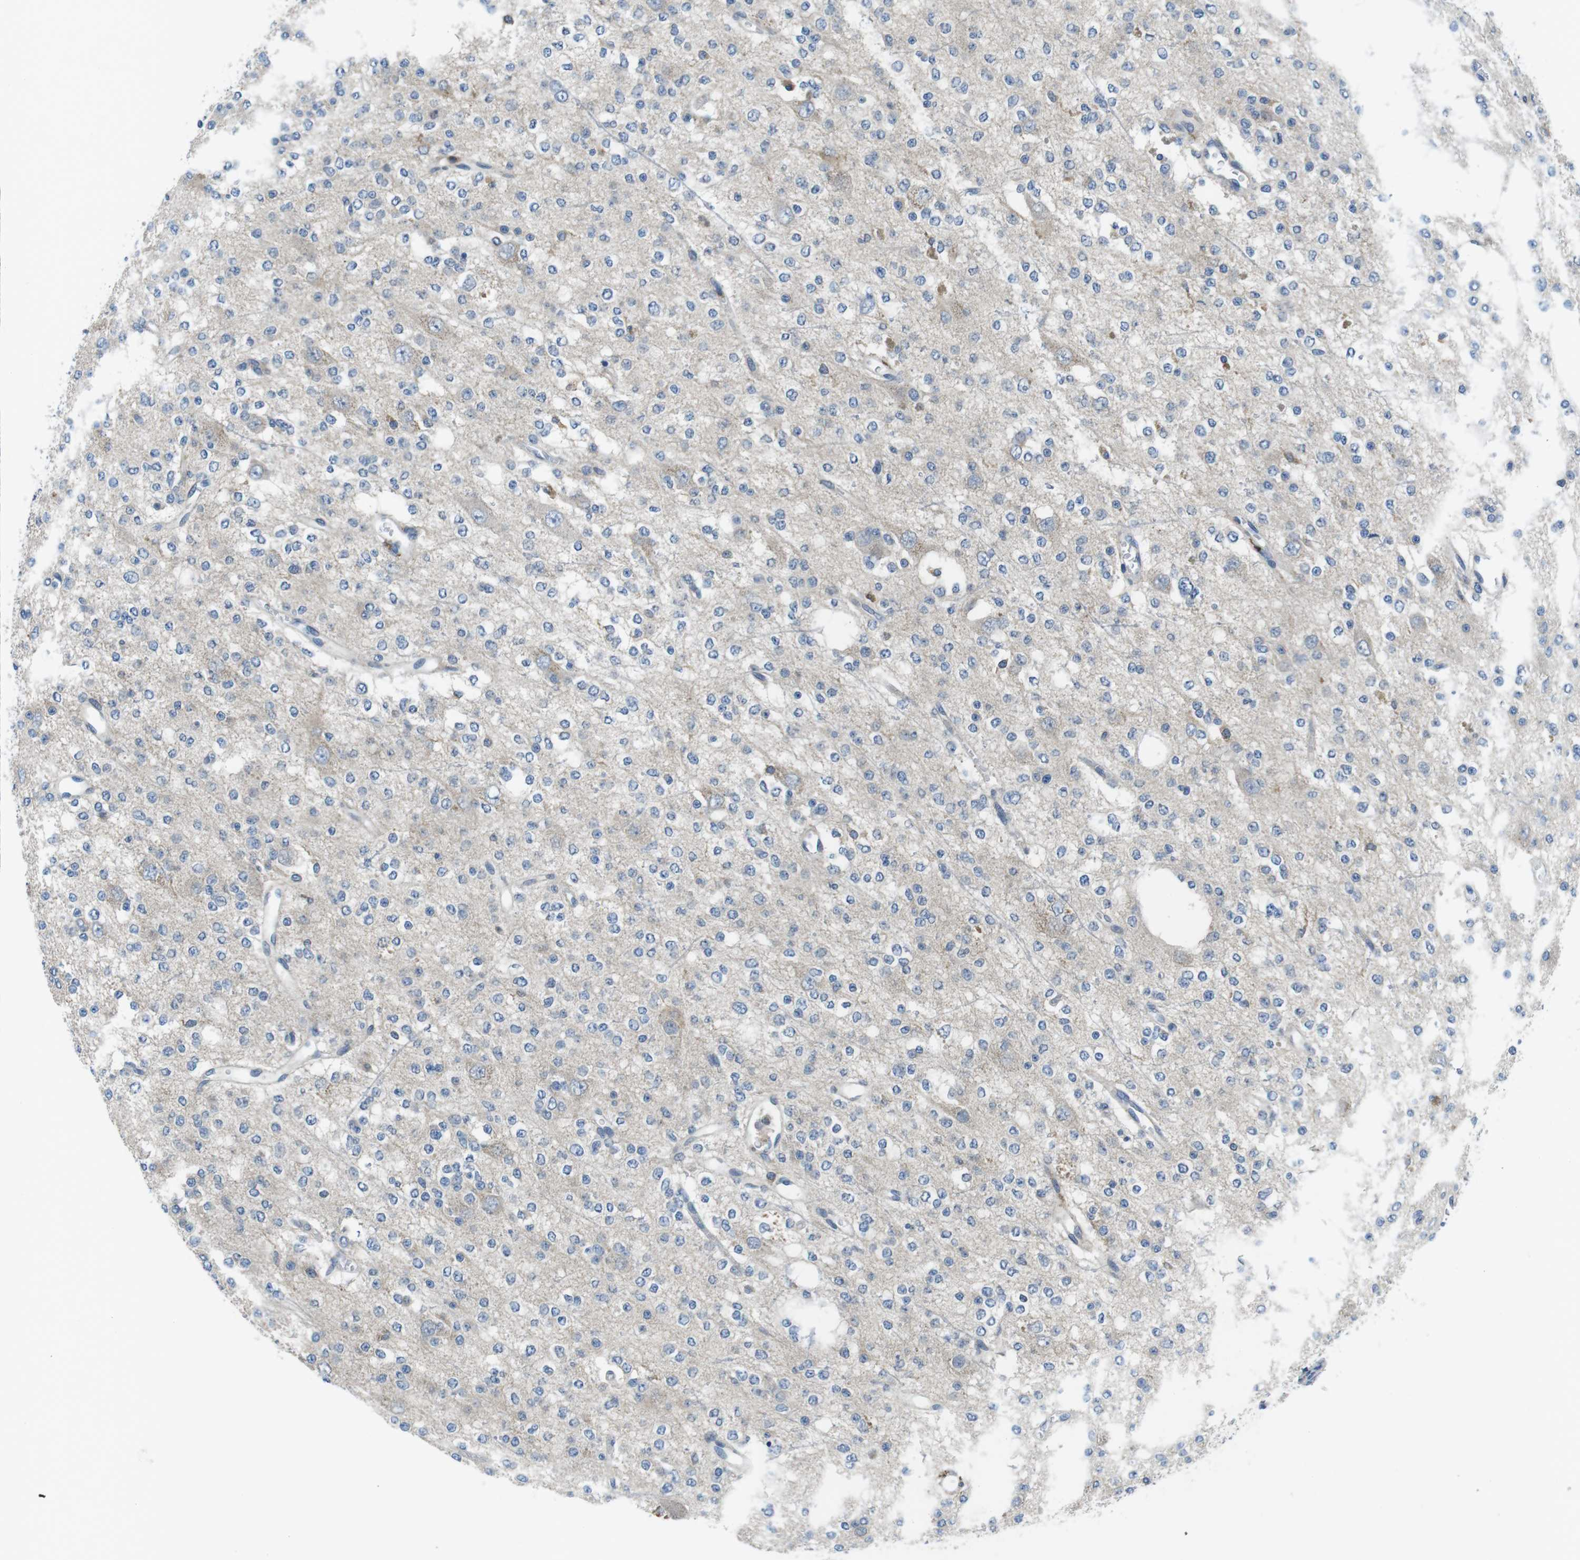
{"staining": {"intensity": "negative", "quantity": "none", "location": "none"}, "tissue": "glioma", "cell_type": "Tumor cells", "image_type": "cancer", "snomed": [{"axis": "morphology", "description": "Glioma, malignant, Low grade"}, {"axis": "topography", "description": "Brain"}], "caption": "The immunohistochemistry micrograph has no significant positivity in tumor cells of malignant low-grade glioma tissue.", "gene": "PIK3CD", "patient": {"sex": "male", "age": 38}}